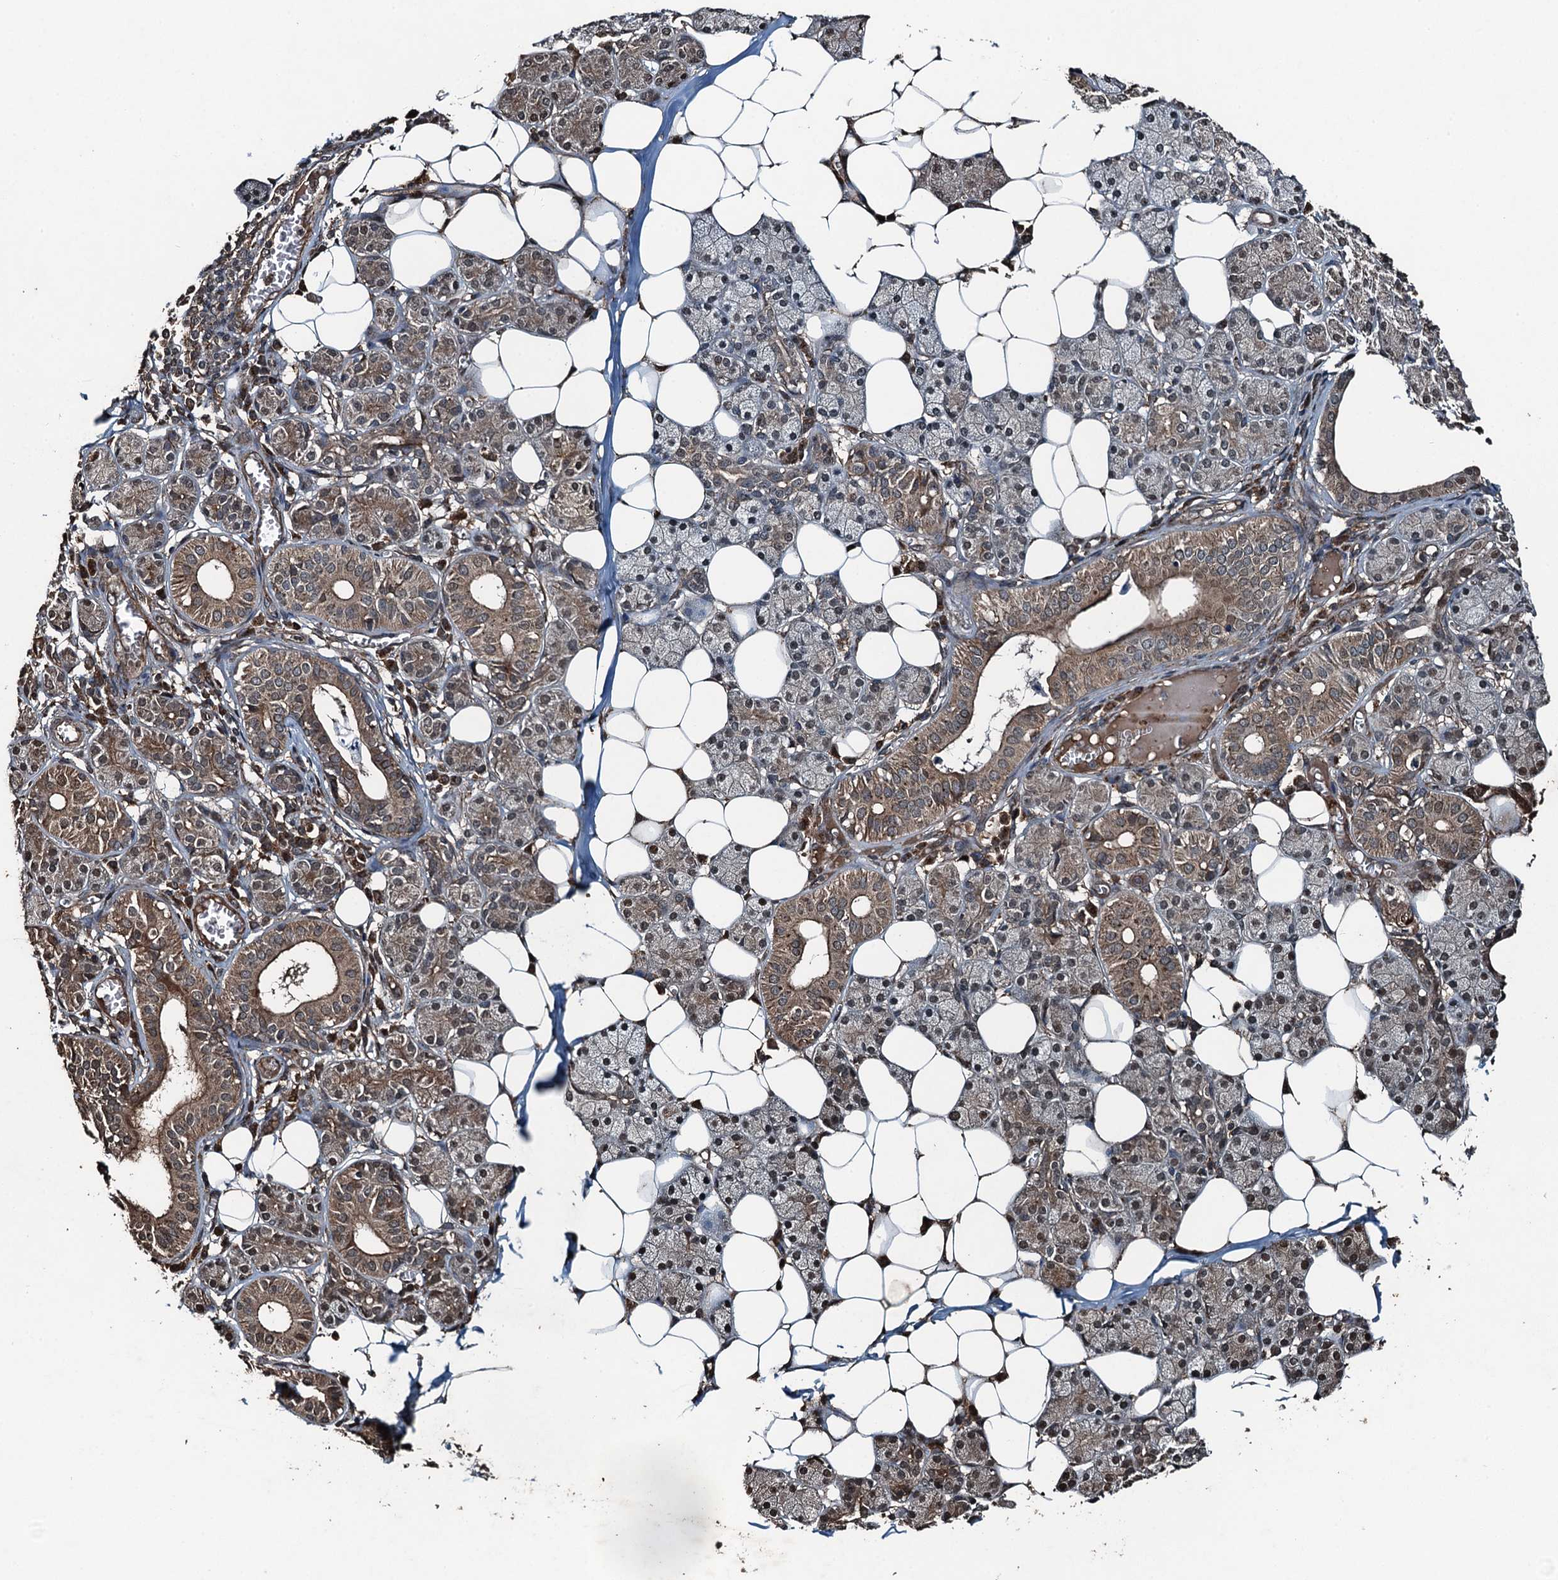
{"staining": {"intensity": "moderate", "quantity": ">75%", "location": "cytoplasmic/membranous,nuclear"}, "tissue": "salivary gland", "cell_type": "Glandular cells", "image_type": "normal", "snomed": [{"axis": "morphology", "description": "Normal tissue, NOS"}, {"axis": "topography", "description": "Salivary gland"}], "caption": "Unremarkable salivary gland displays moderate cytoplasmic/membranous,nuclear expression in approximately >75% of glandular cells, visualized by immunohistochemistry. (brown staining indicates protein expression, while blue staining denotes nuclei).", "gene": "TCTN1", "patient": {"sex": "female", "age": 33}}